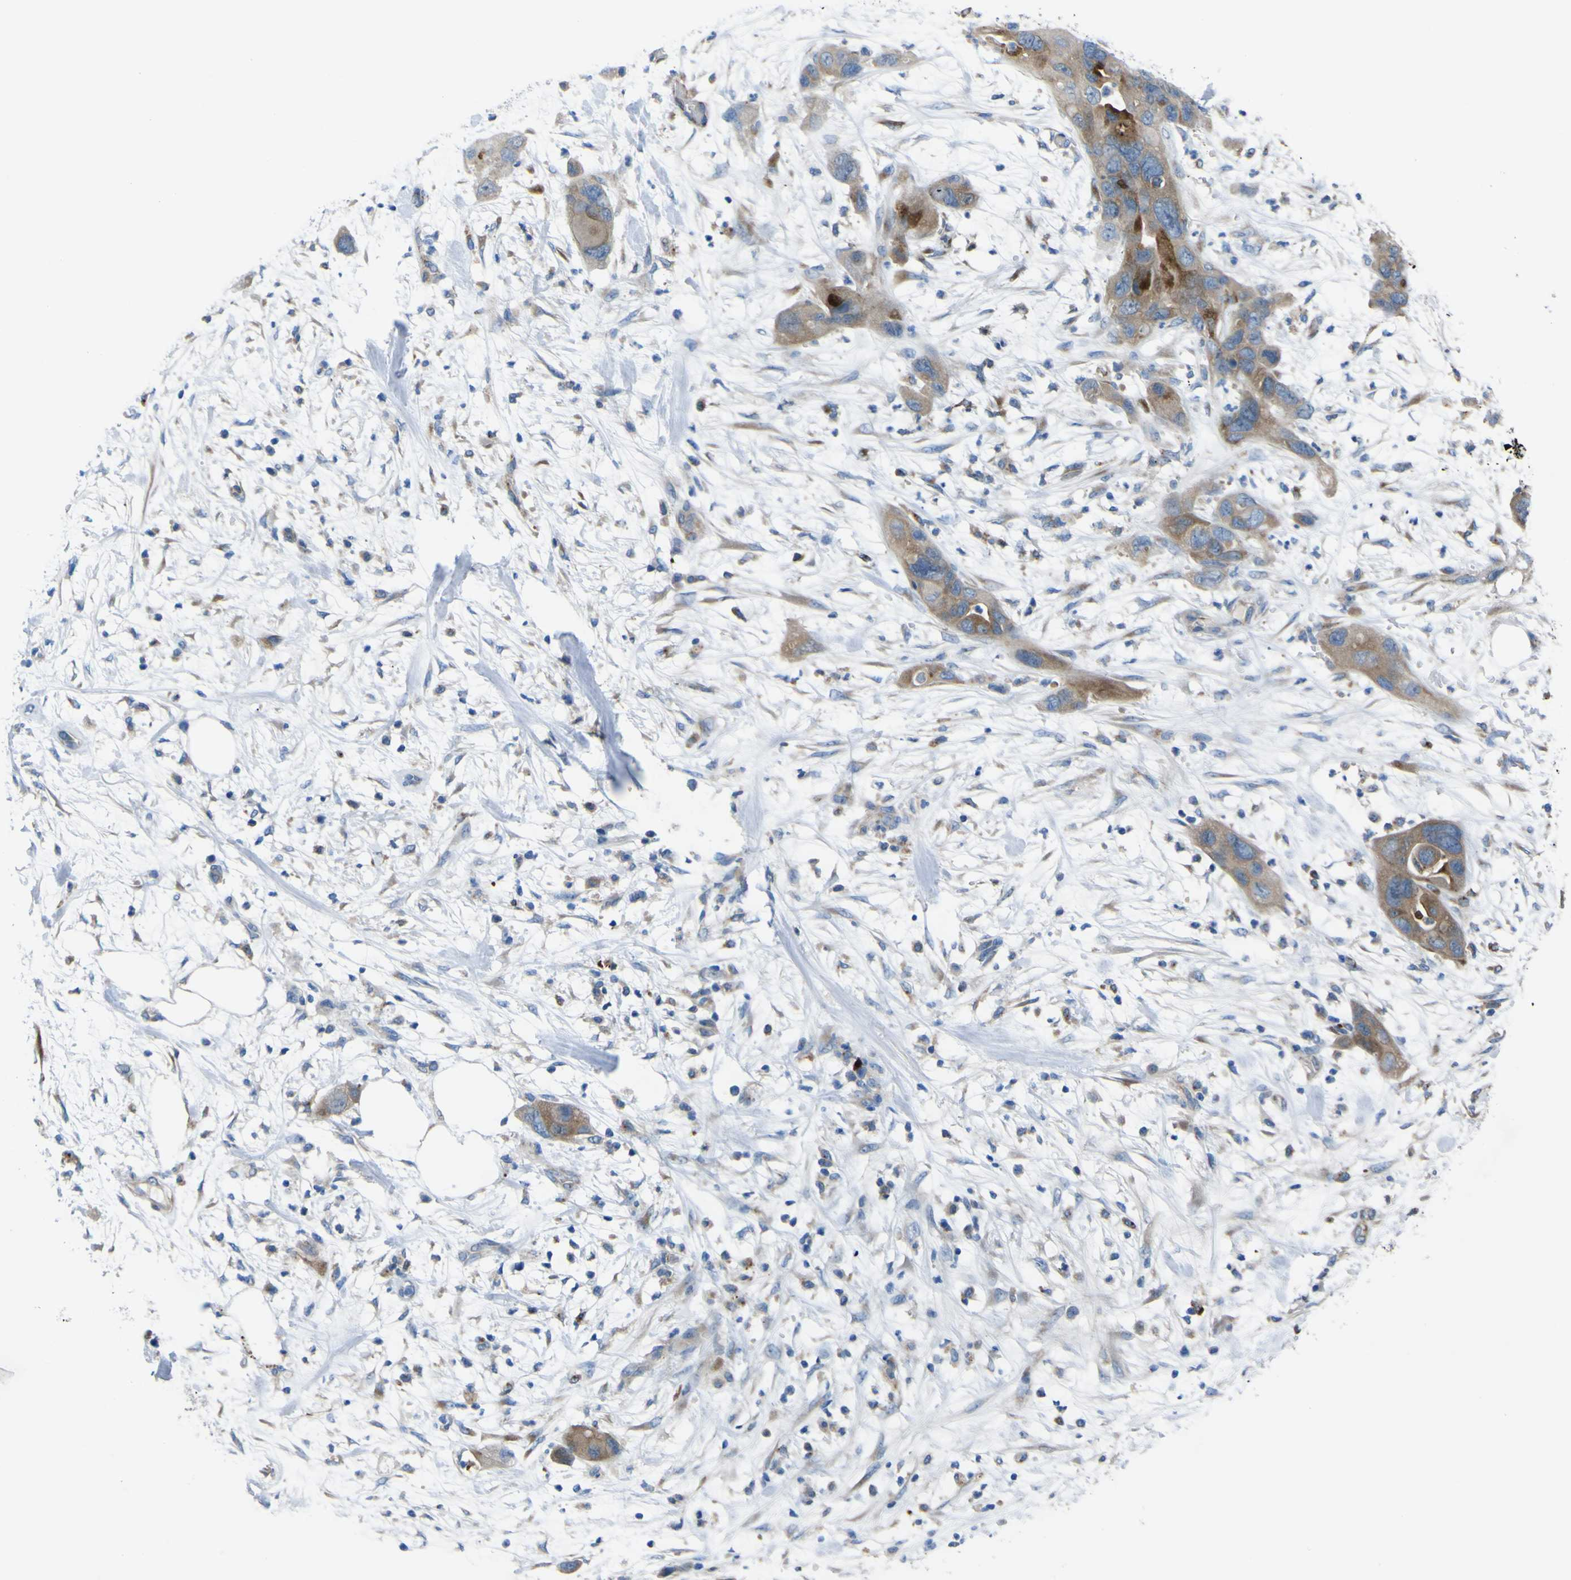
{"staining": {"intensity": "weak", "quantity": ">75%", "location": "cytoplasmic/membranous"}, "tissue": "pancreatic cancer", "cell_type": "Tumor cells", "image_type": "cancer", "snomed": [{"axis": "morphology", "description": "Adenocarcinoma, NOS"}, {"axis": "topography", "description": "Pancreas"}], "caption": "Immunohistochemistry (IHC) of pancreatic cancer (adenocarcinoma) reveals low levels of weak cytoplasmic/membranous positivity in approximately >75% of tumor cells. Using DAB (brown) and hematoxylin (blue) stains, captured at high magnification using brightfield microscopy.", "gene": "CST3", "patient": {"sex": "female", "age": 71}}